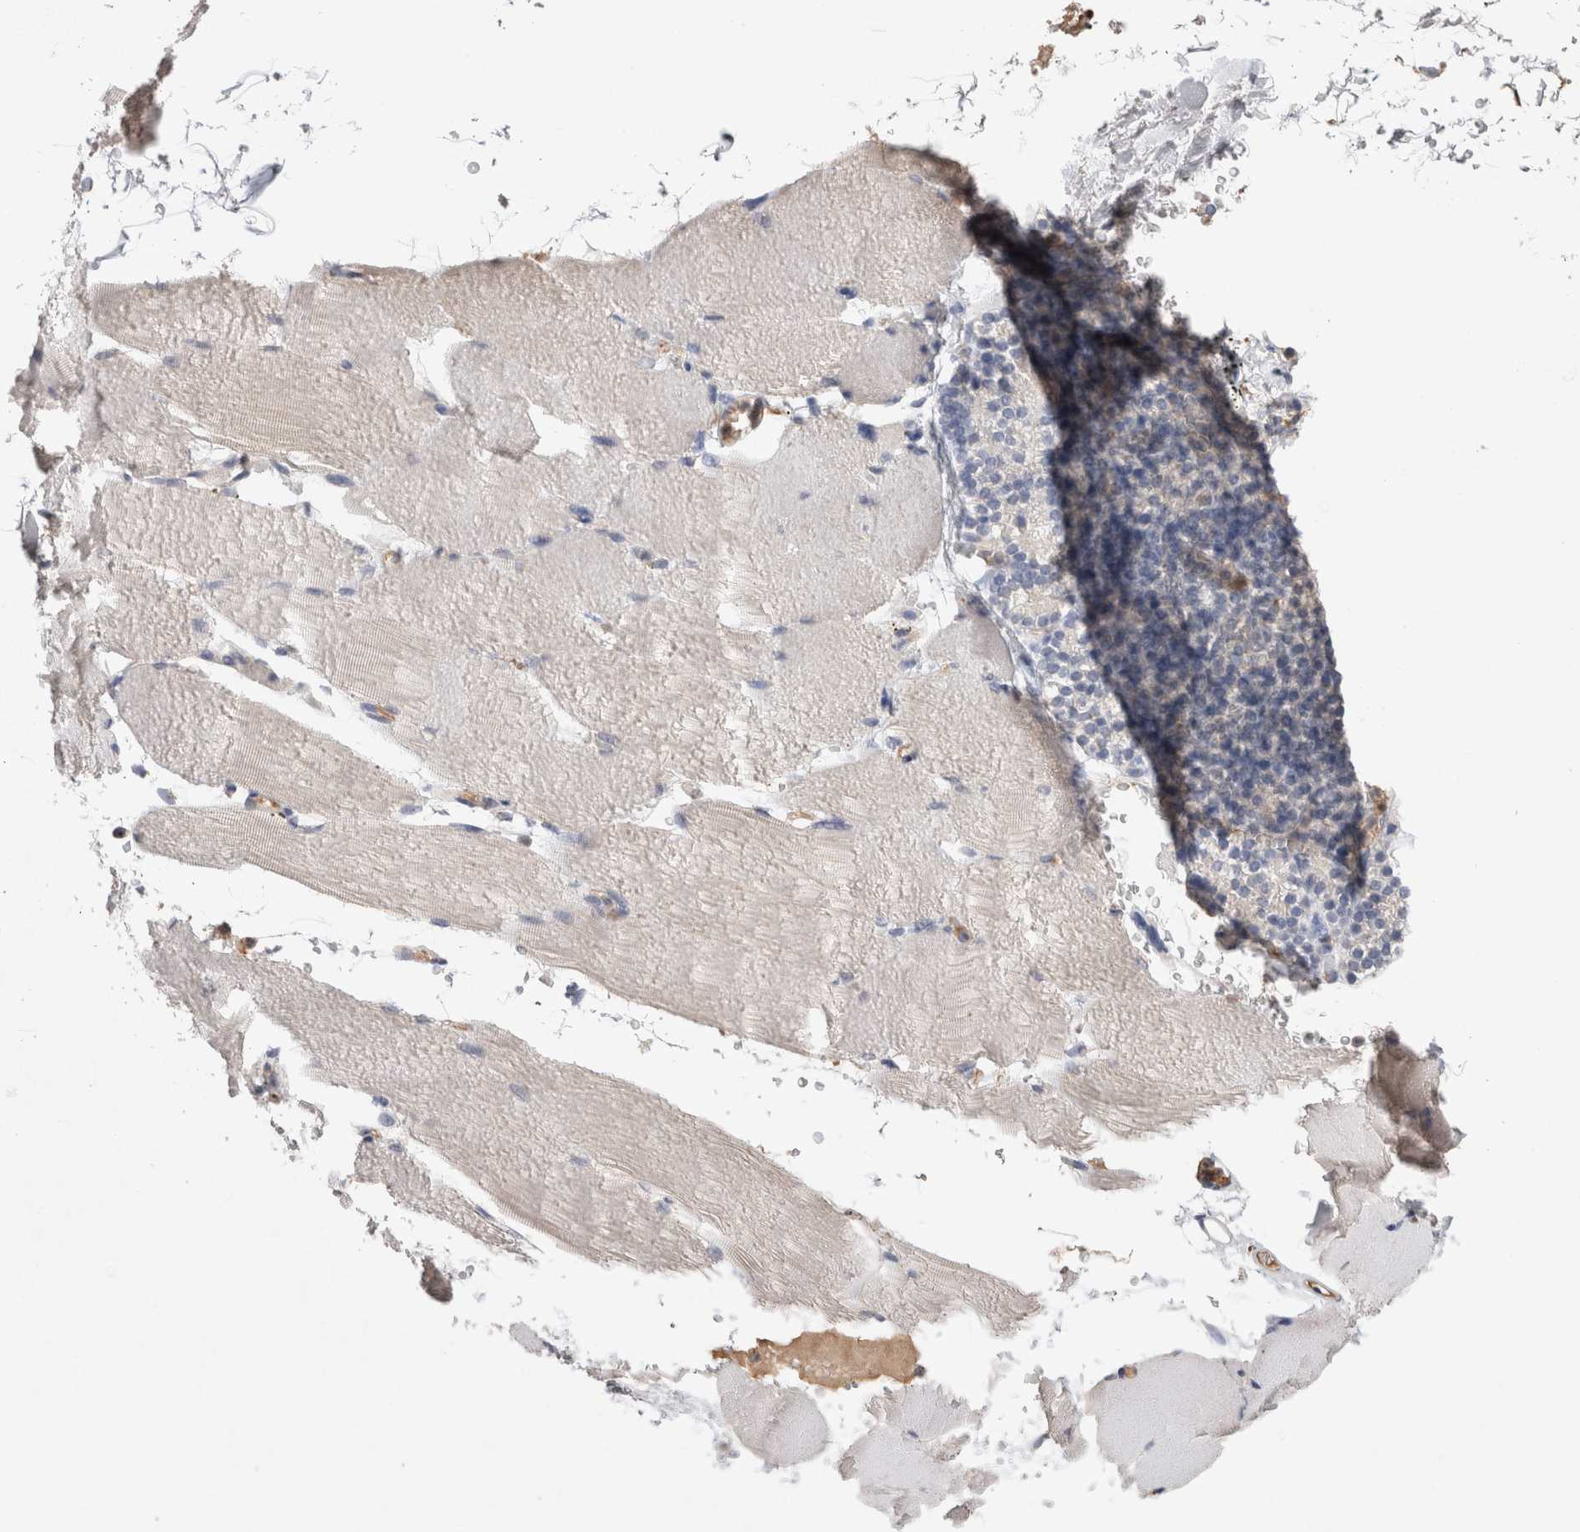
{"staining": {"intensity": "negative", "quantity": "none", "location": "none"}, "tissue": "skeletal muscle", "cell_type": "Myocytes", "image_type": "normal", "snomed": [{"axis": "morphology", "description": "Normal tissue, NOS"}, {"axis": "topography", "description": "Skeletal muscle"}, {"axis": "topography", "description": "Parathyroid gland"}], "caption": "Image shows no significant protein expression in myocytes of normal skeletal muscle. (DAB immunohistochemistry with hematoxylin counter stain).", "gene": "FABP7", "patient": {"sex": "female", "age": 37}}